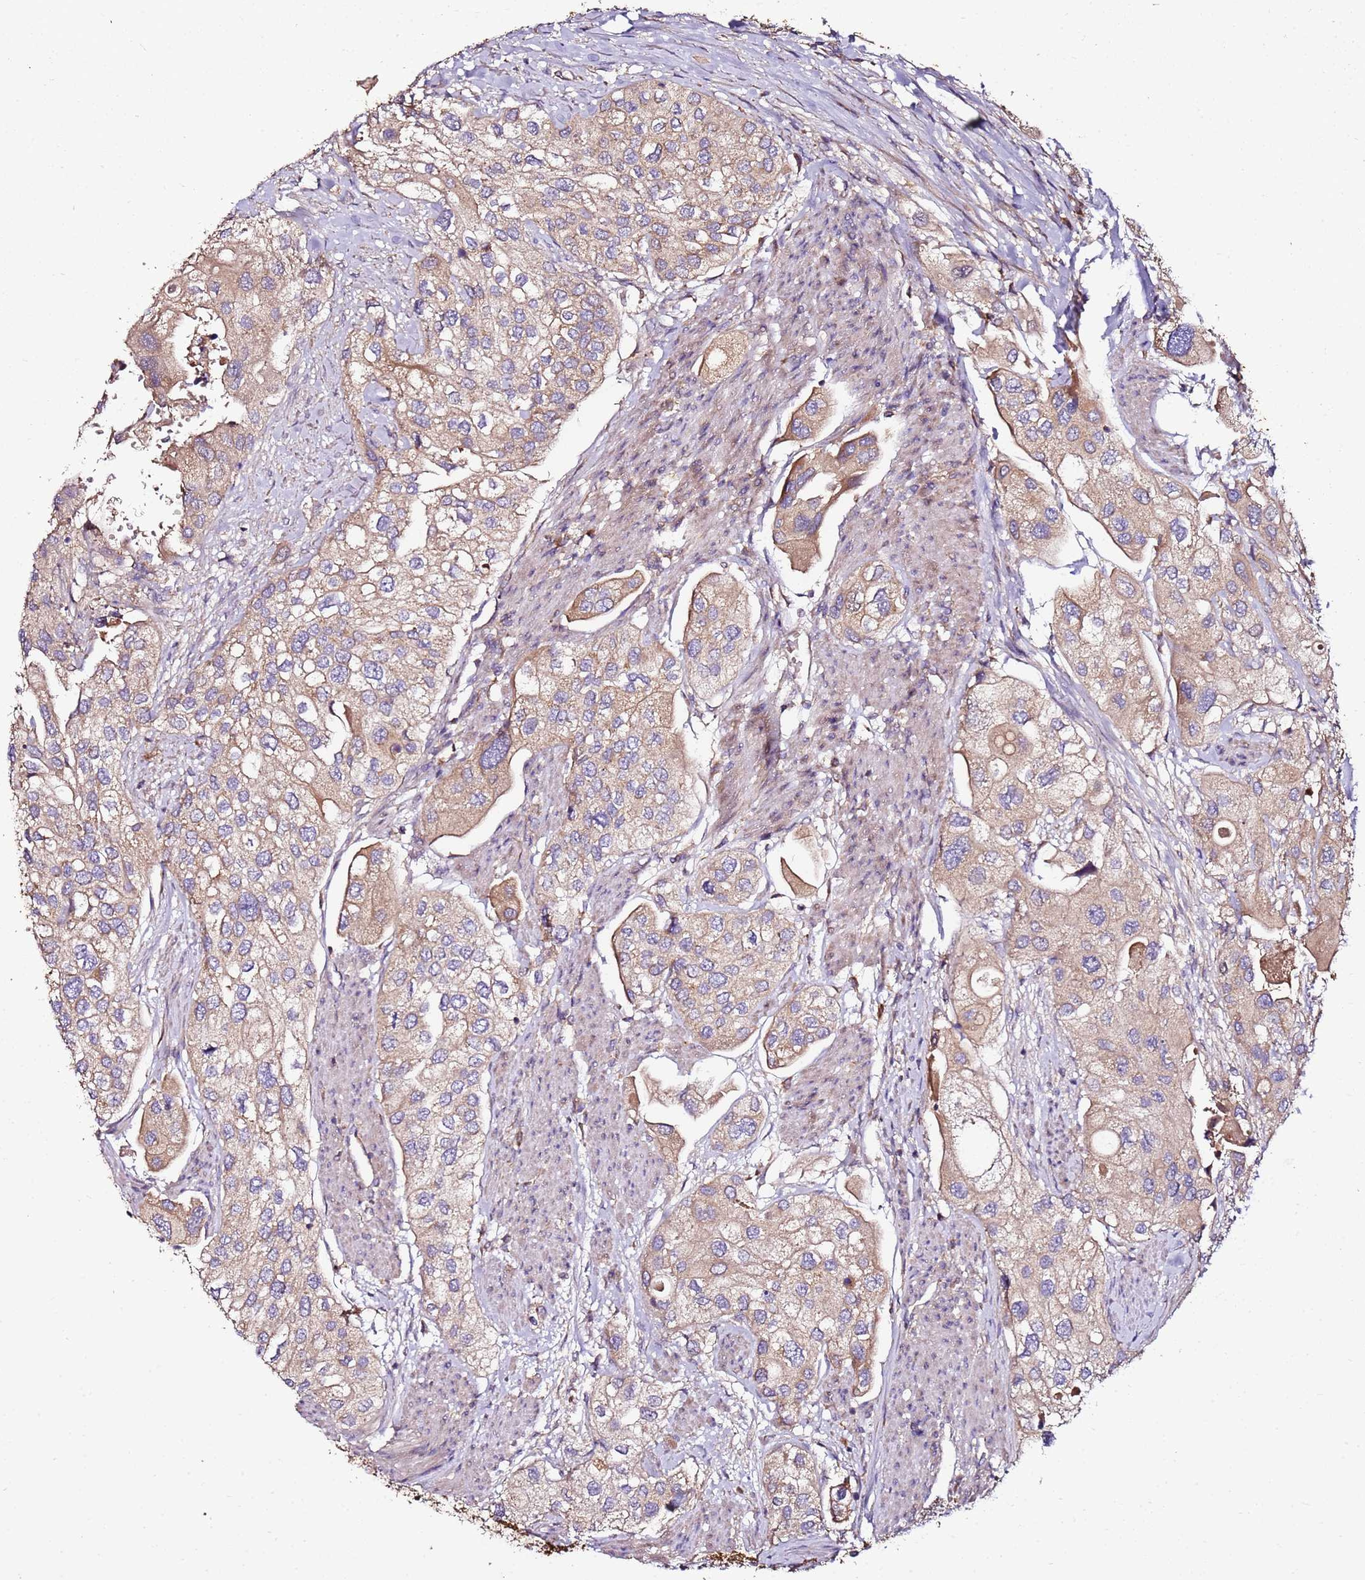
{"staining": {"intensity": "weak", "quantity": ">75%", "location": "cytoplasmic/membranous"}, "tissue": "urothelial cancer", "cell_type": "Tumor cells", "image_type": "cancer", "snomed": [{"axis": "morphology", "description": "Urothelial carcinoma, High grade"}, {"axis": "topography", "description": "Urinary bladder"}], "caption": "Immunohistochemistry (IHC) micrograph of neoplastic tissue: urothelial cancer stained using immunohistochemistry (IHC) reveals low levels of weak protein expression localized specifically in the cytoplasmic/membranous of tumor cells, appearing as a cytoplasmic/membranous brown color.", "gene": "KRTAP21-3", "patient": {"sex": "male", "age": 64}}